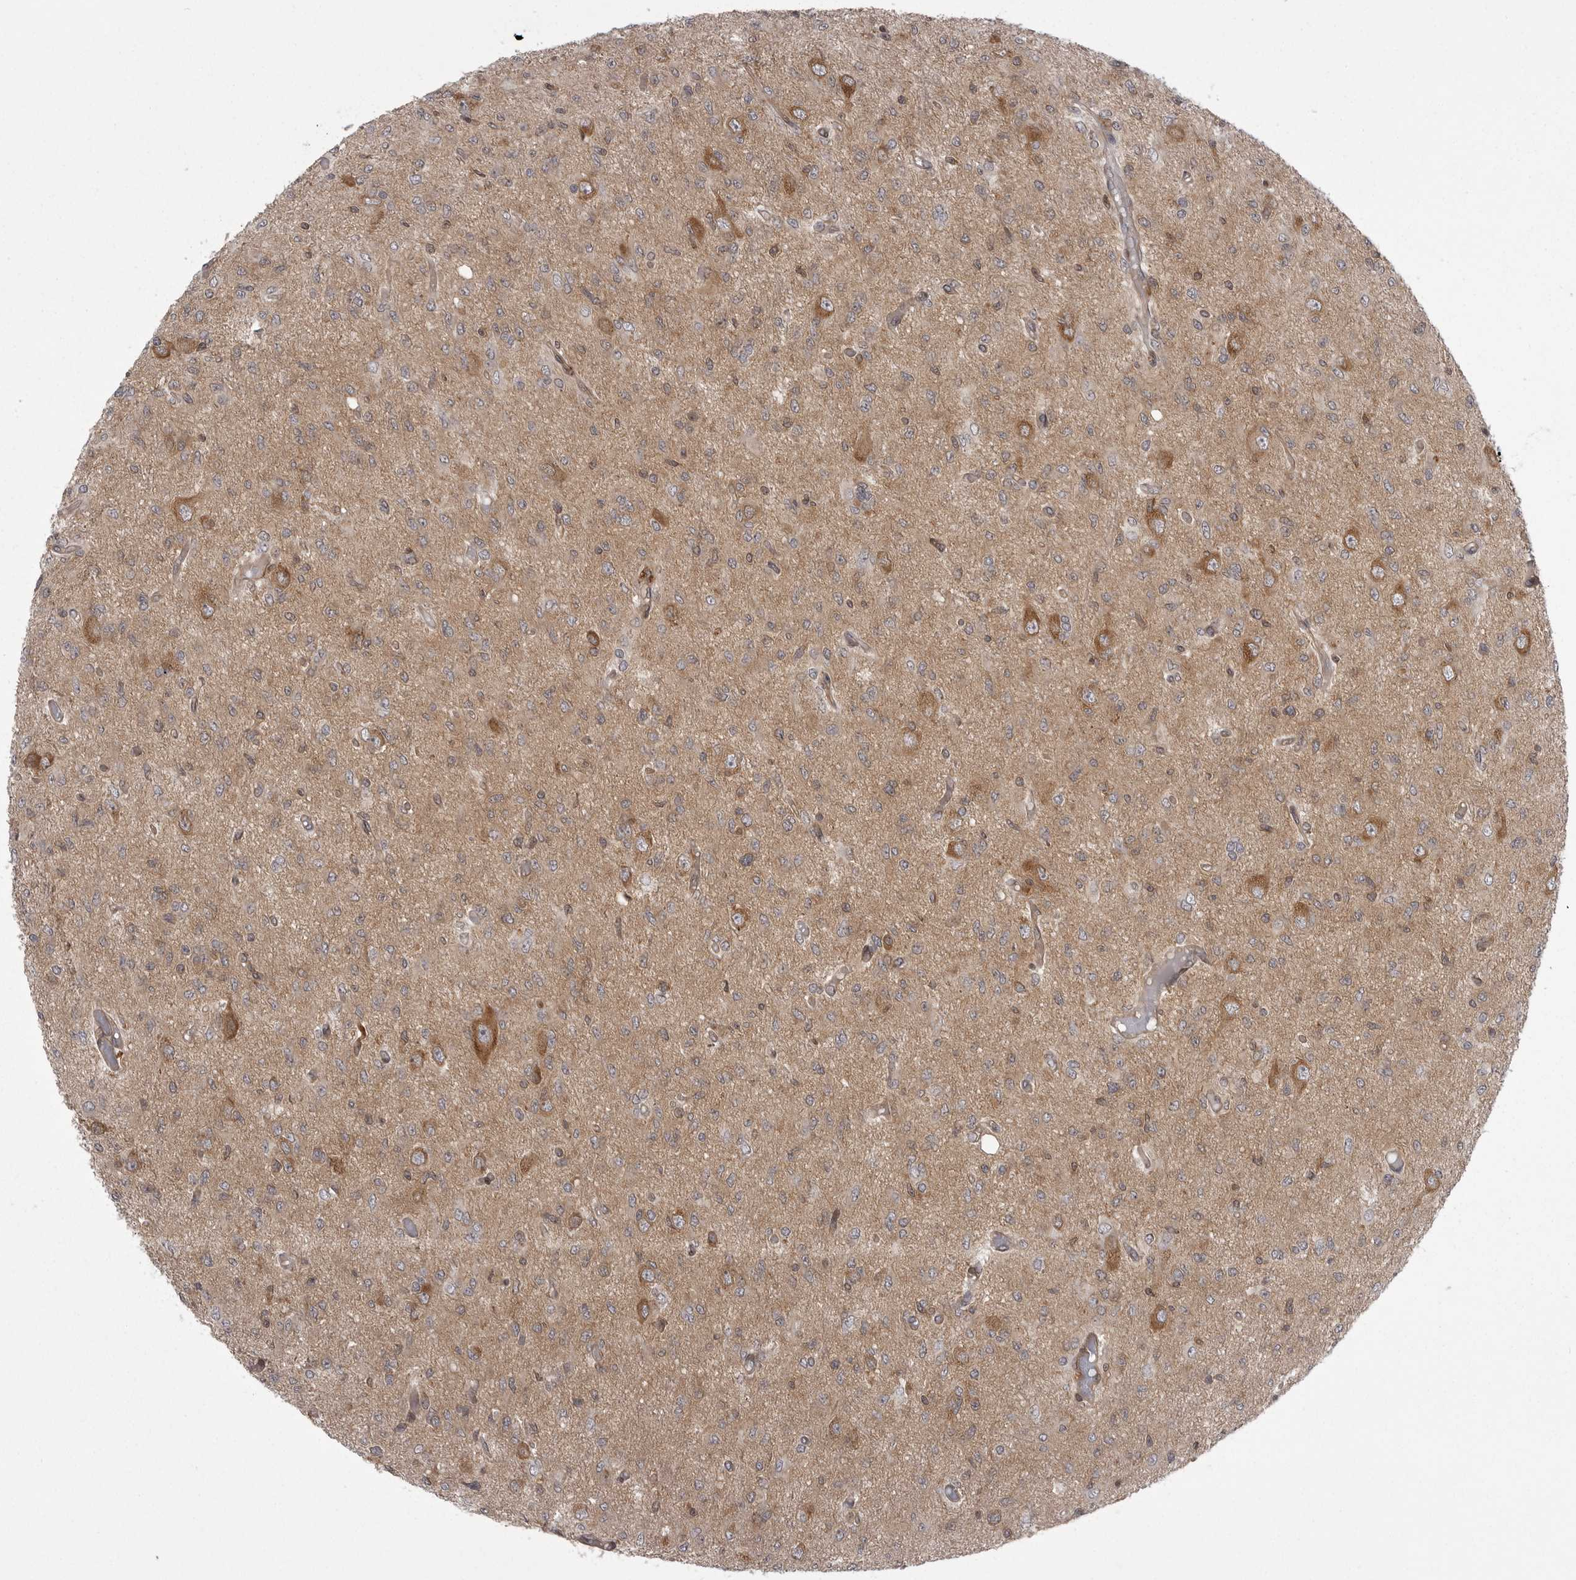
{"staining": {"intensity": "weak", "quantity": "<25%", "location": "cytoplasmic/membranous"}, "tissue": "glioma", "cell_type": "Tumor cells", "image_type": "cancer", "snomed": [{"axis": "morphology", "description": "Glioma, malignant, High grade"}, {"axis": "topography", "description": "Brain"}], "caption": "IHC of malignant high-grade glioma exhibits no positivity in tumor cells.", "gene": "STK24", "patient": {"sex": "female", "age": 59}}